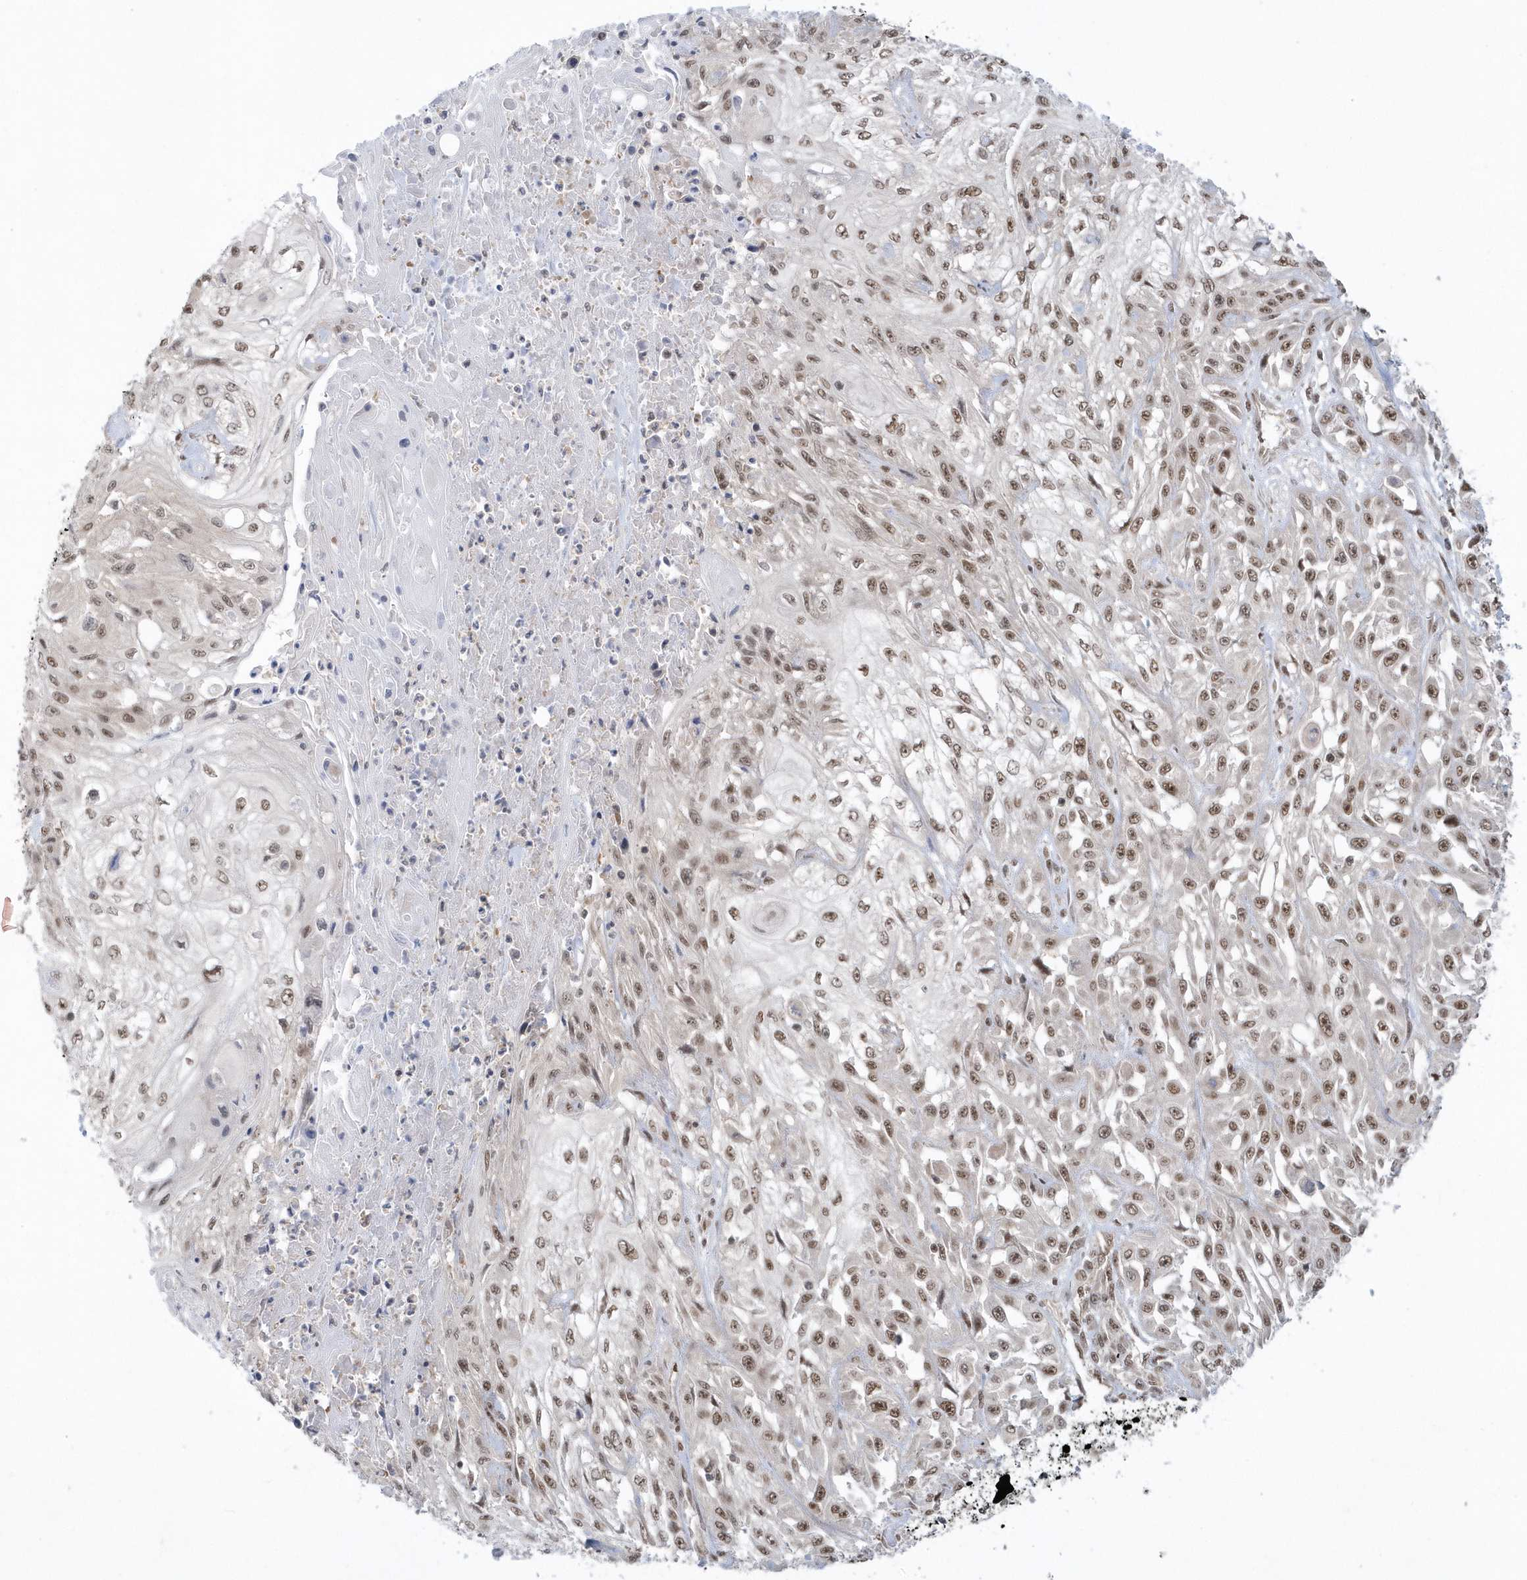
{"staining": {"intensity": "moderate", "quantity": ">75%", "location": "nuclear"}, "tissue": "skin cancer", "cell_type": "Tumor cells", "image_type": "cancer", "snomed": [{"axis": "morphology", "description": "Squamous cell carcinoma, NOS"}, {"axis": "morphology", "description": "Squamous cell carcinoma, metastatic, NOS"}, {"axis": "topography", "description": "Skin"}, {"axis": "topography", "description": "Lymph node"}], "caption": "Immunohistochemistry (IHC) (DAB) staining of human skin squamous cell carcinoma displays moderate nuclear protein positivity in about >75% of tumor cells.", "gene": "SEPHS1", "patient": {"sex": "male", "age": 75}}